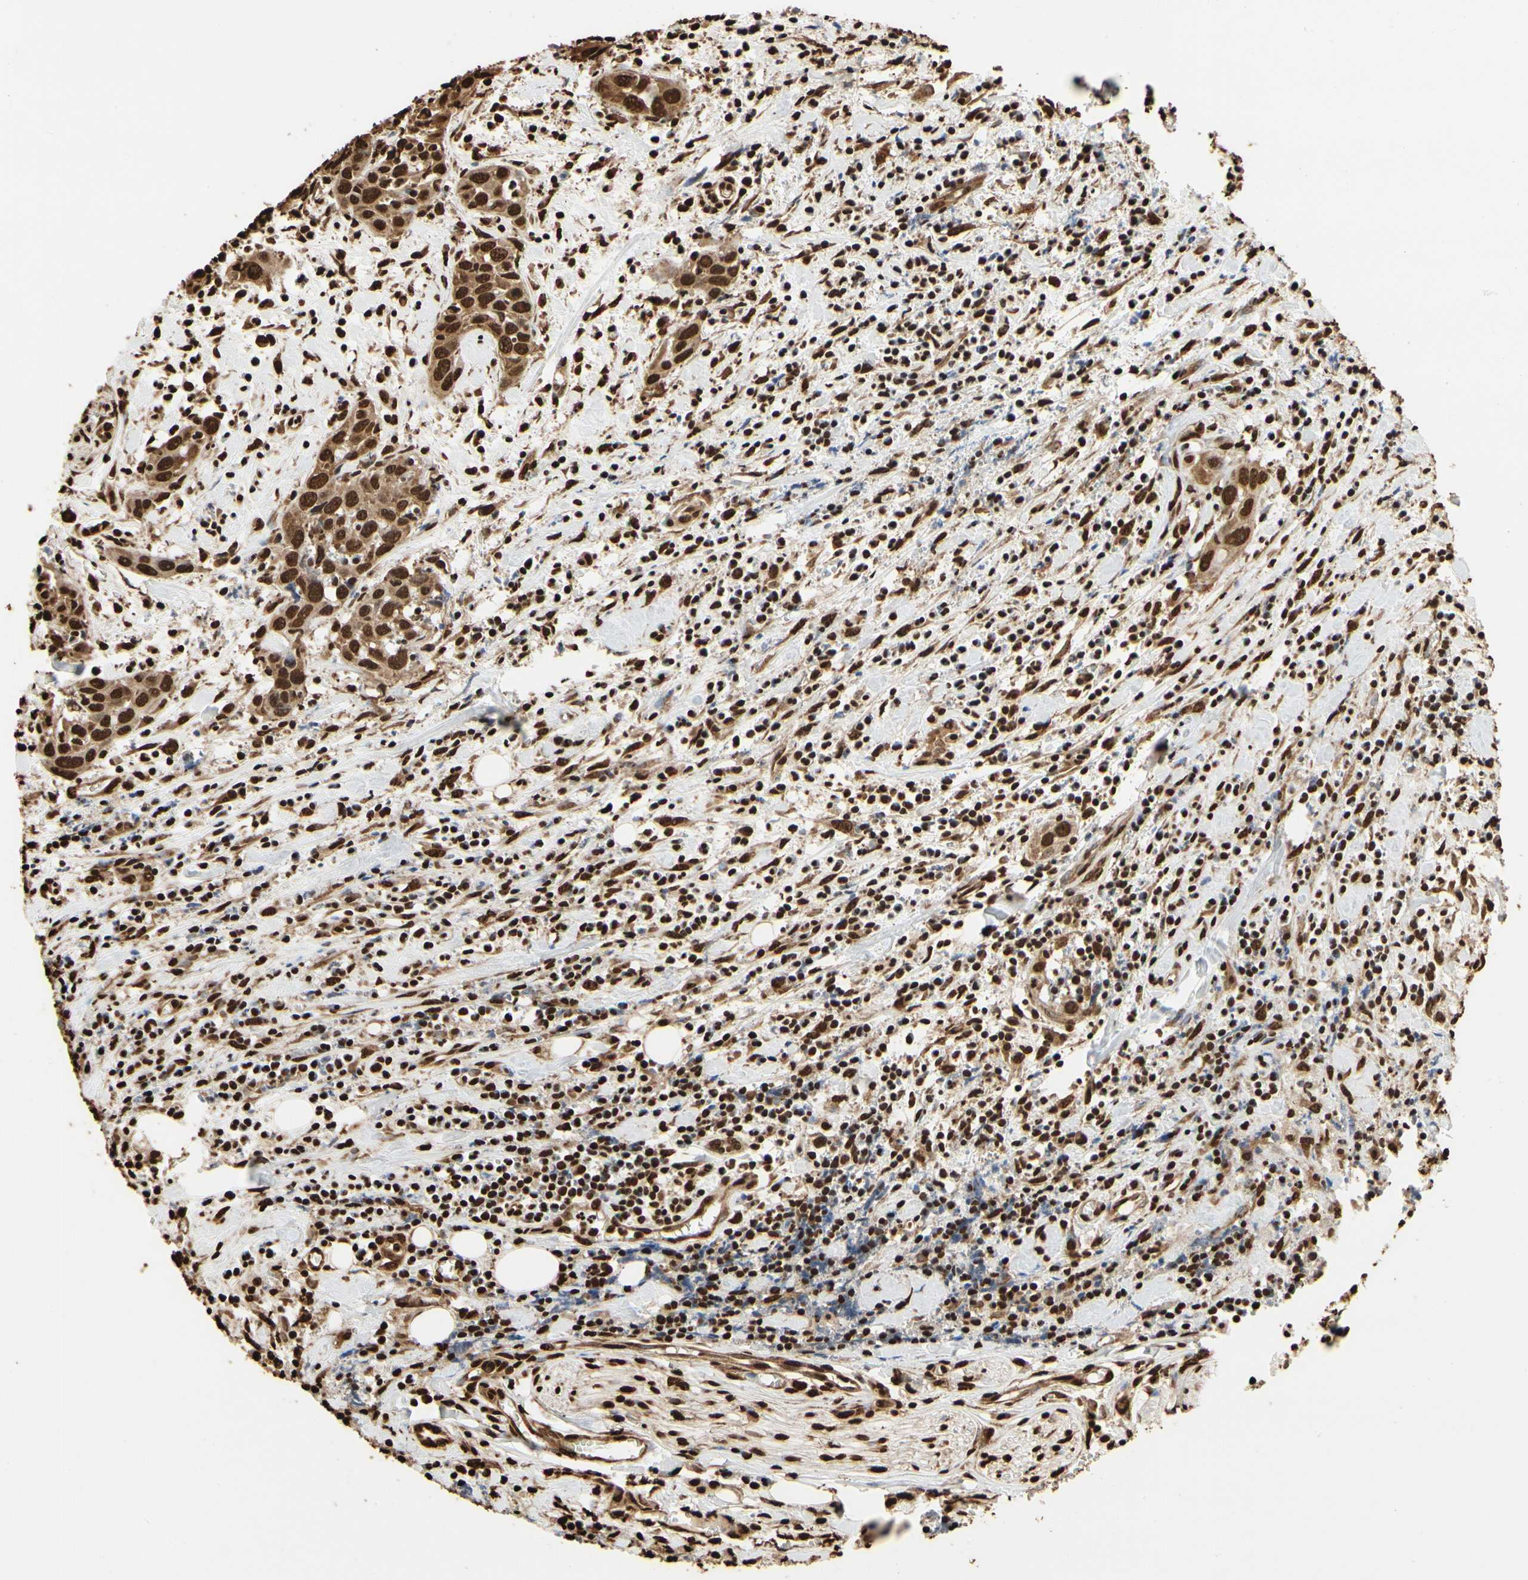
{"staining": {"intensity": "strong", "quantity": ">75%", "location": "cytoplasmic/membranous,nuclear"}, "tissue": "head and neck cancer", "cell_type": "Tumor cells", "image_type": "cancer", "snomed": [{"axis": "morphology", "description": "Squamous cell carcinoma, NOS"}, {"axis": "topography", "description": "Oral tissue"}, {"axis": "topography", "description": "Head-Neck"}], "caption": "This is an image of immunohistochemistry staining of squamous cell carcinoma (head and neck), which shows strong positivity in the cytoplasmic/membranous and nuclear of tumor cells.", "gene": "HNRNPK", "patient": {"sex": "female", "age": 50}}